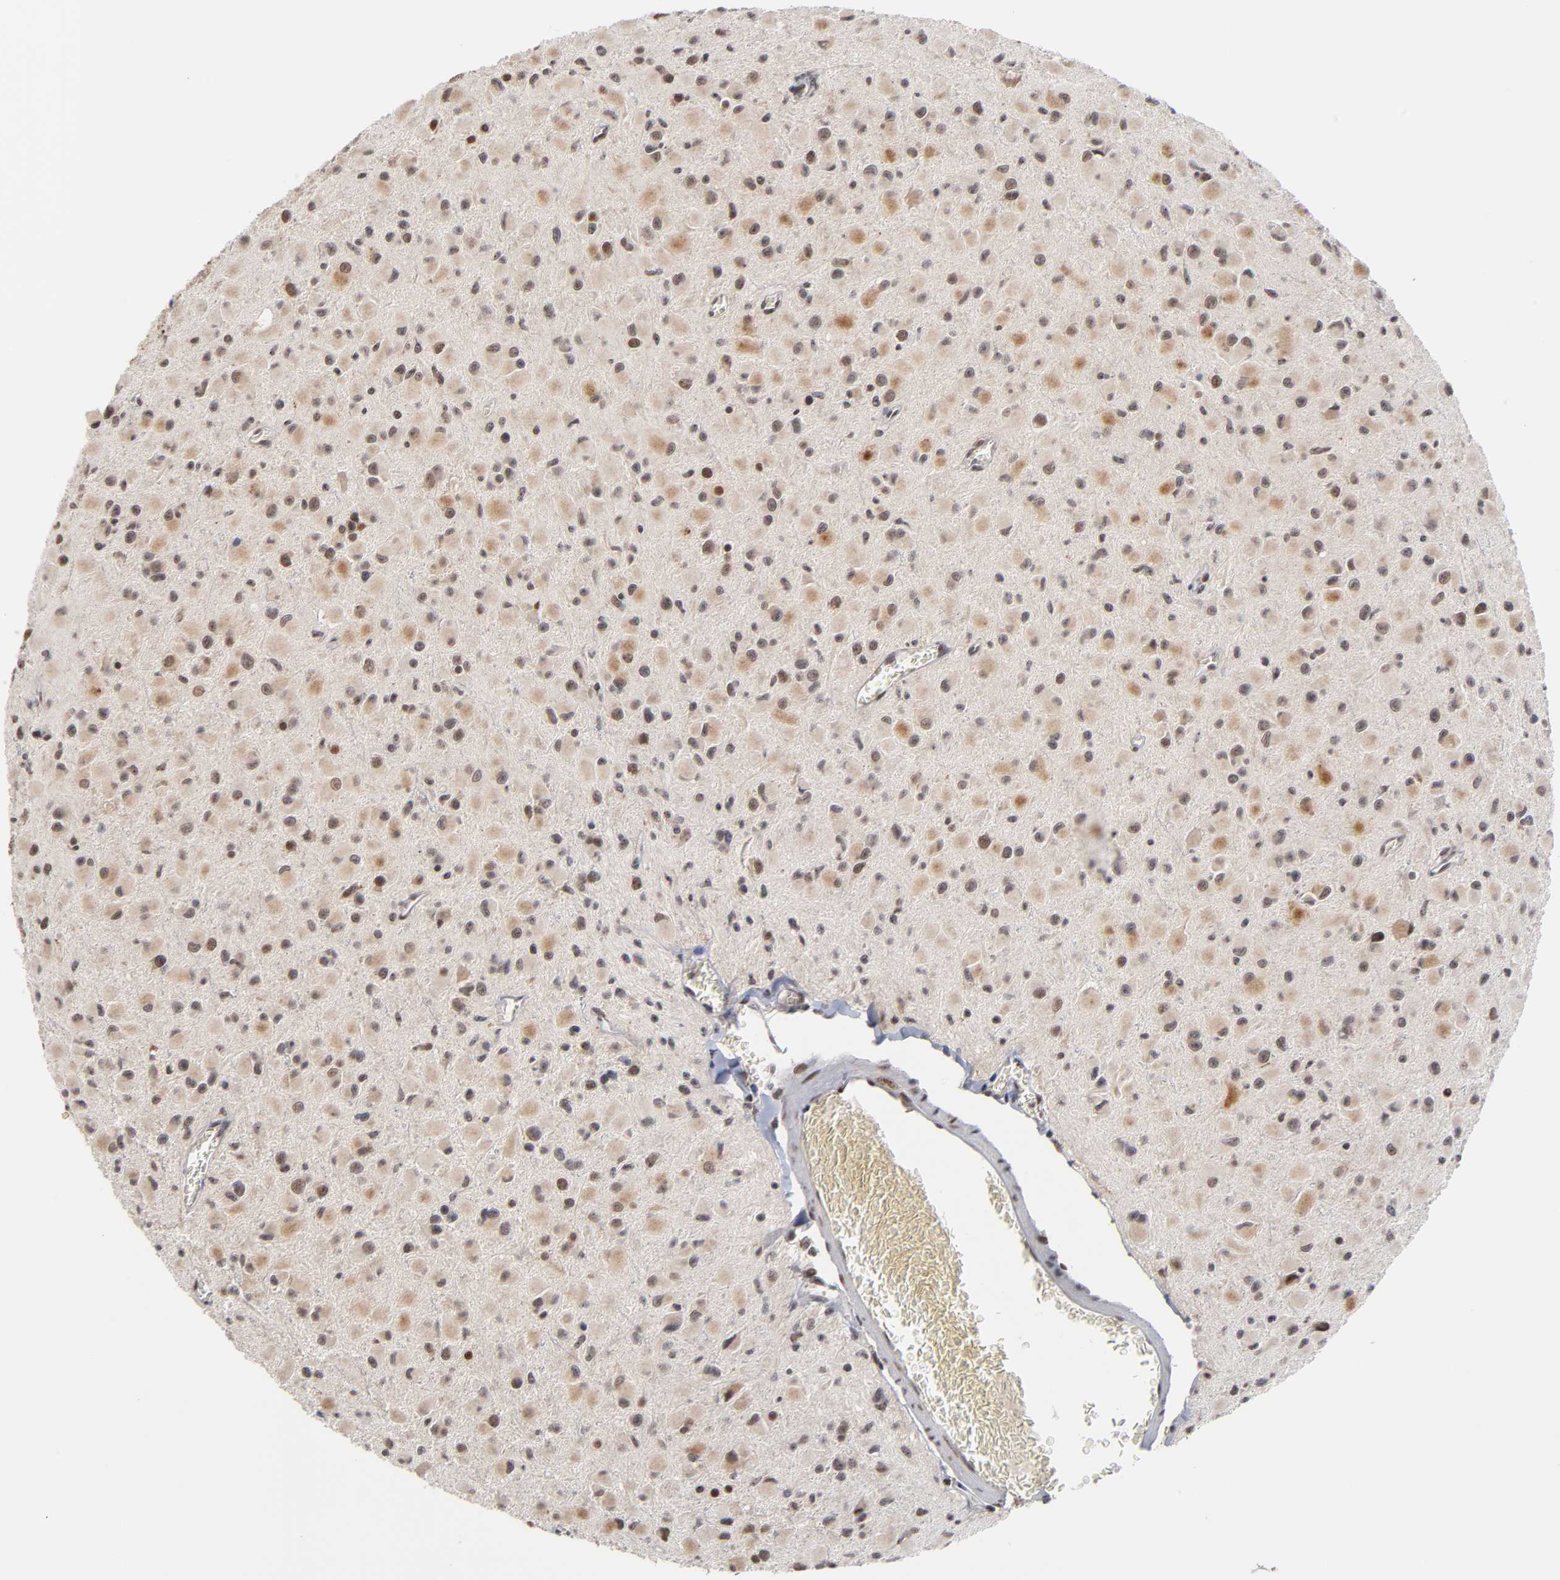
{"staining": {"intensity": "weak", "quantity": ">75%", "location": "nuclear"}, "tissue": "glioma", "cell_type": "Tumor cells", "image_type": "cancer", "snomed": [{"axis": "morphology", "description": "Glioma, malignant, Low grade"}, {"axis": "topography", "description": "Brain"}], "caption": "Immunohistochemistry histopathology image of neoplastic tissue: glioma stained using IHC shows low levels of weak protein expression localized specifically in the nuclear of tumor cells, appearing as a nuclear brown color.", "gene": "ZNF419", "patient": {"sex": "male", "age": 42}}